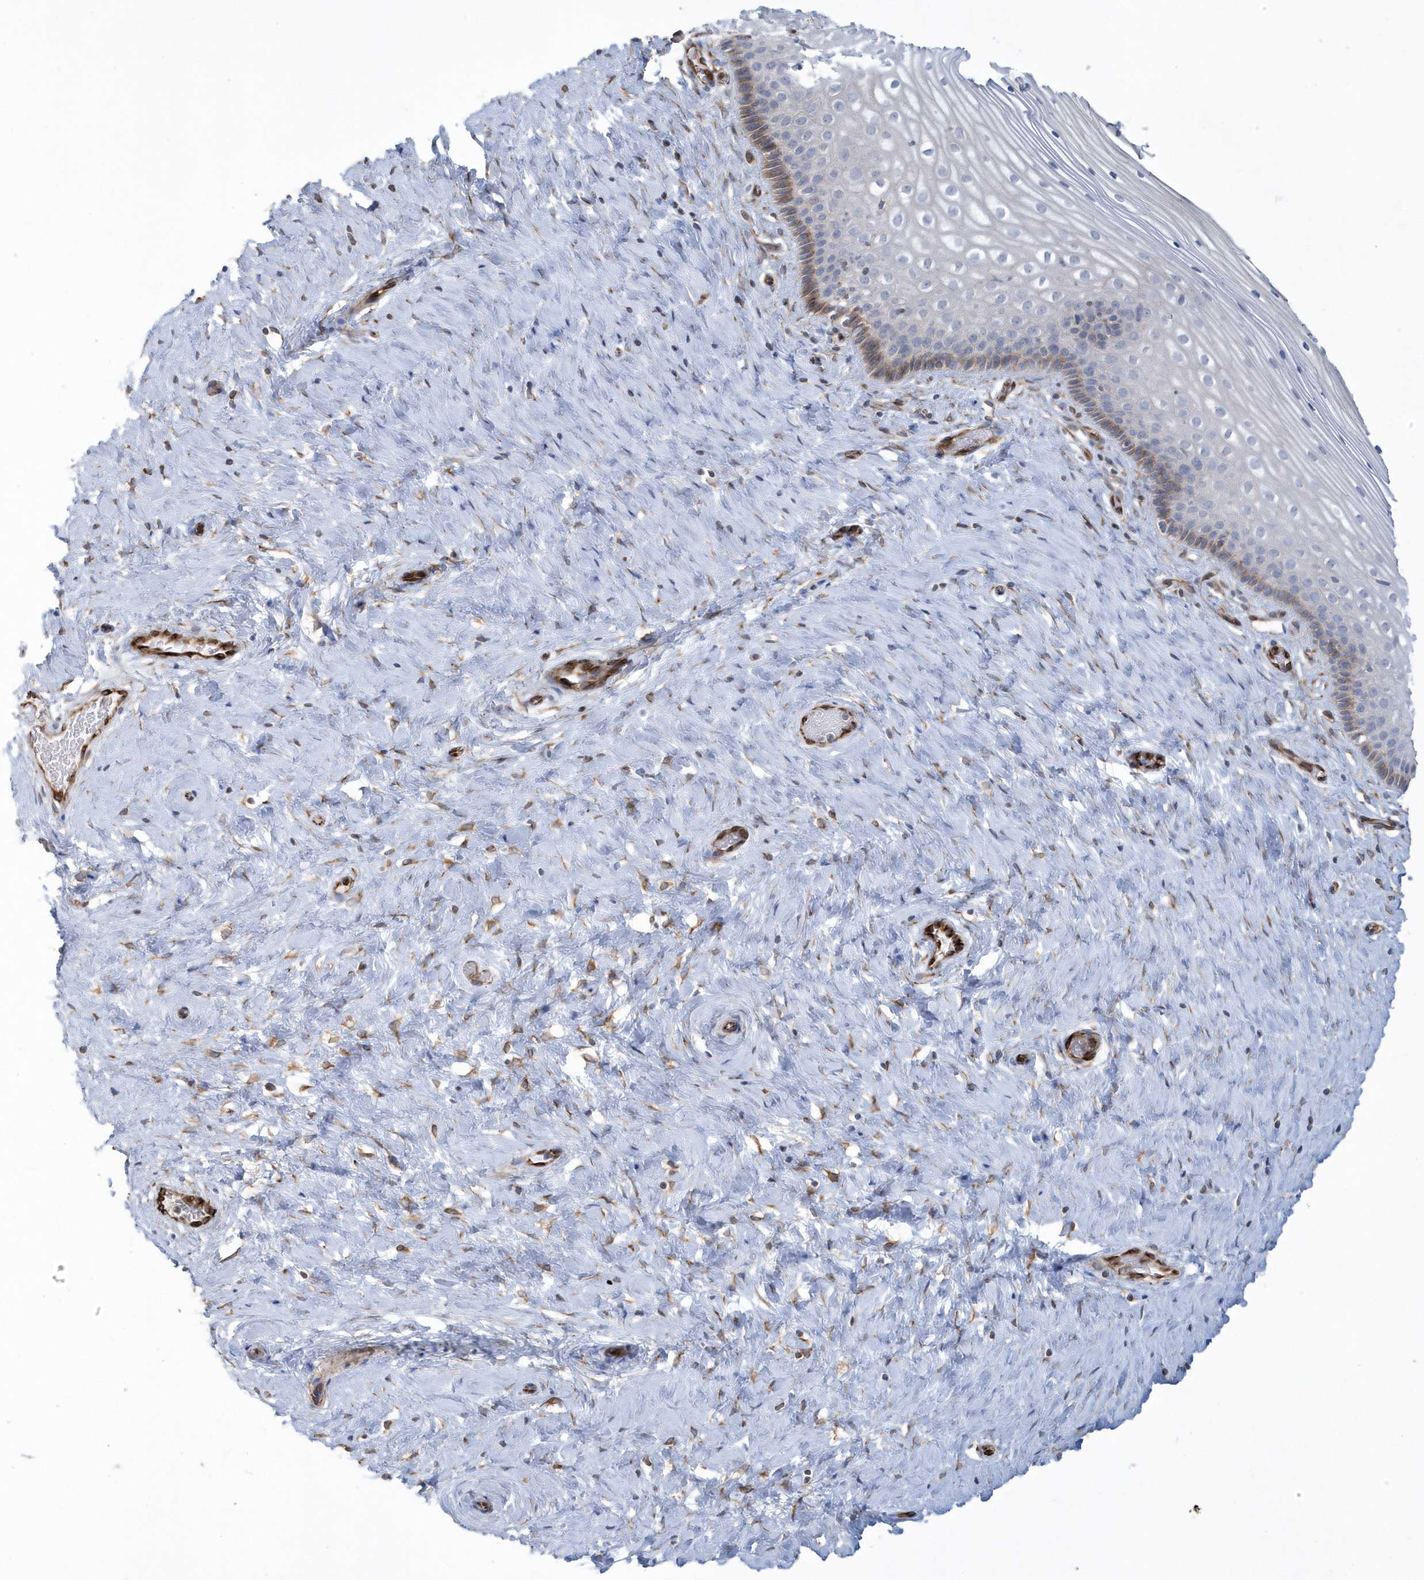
{"staining": {"intensity": "weak", "quantity": "<25%", "location": "cytoplasmic/membranous"}, "tissue": "cervix", "cell_type": "Glandular cells", "image_type": "normal", "snomed": [{"axis": "morphology", "description": "Normal tissue, NOS"}, {"axis": "topography", "description": "Cervix"}], "caption": "IHC of normal cervix demonstrates no positivity in glandular cells. (DAB (3,3'-diaminobenzidine) immunohistochemistry, high magnification).", "gene": "RAB17", "patient": {"sex": "female", "age": 33}}